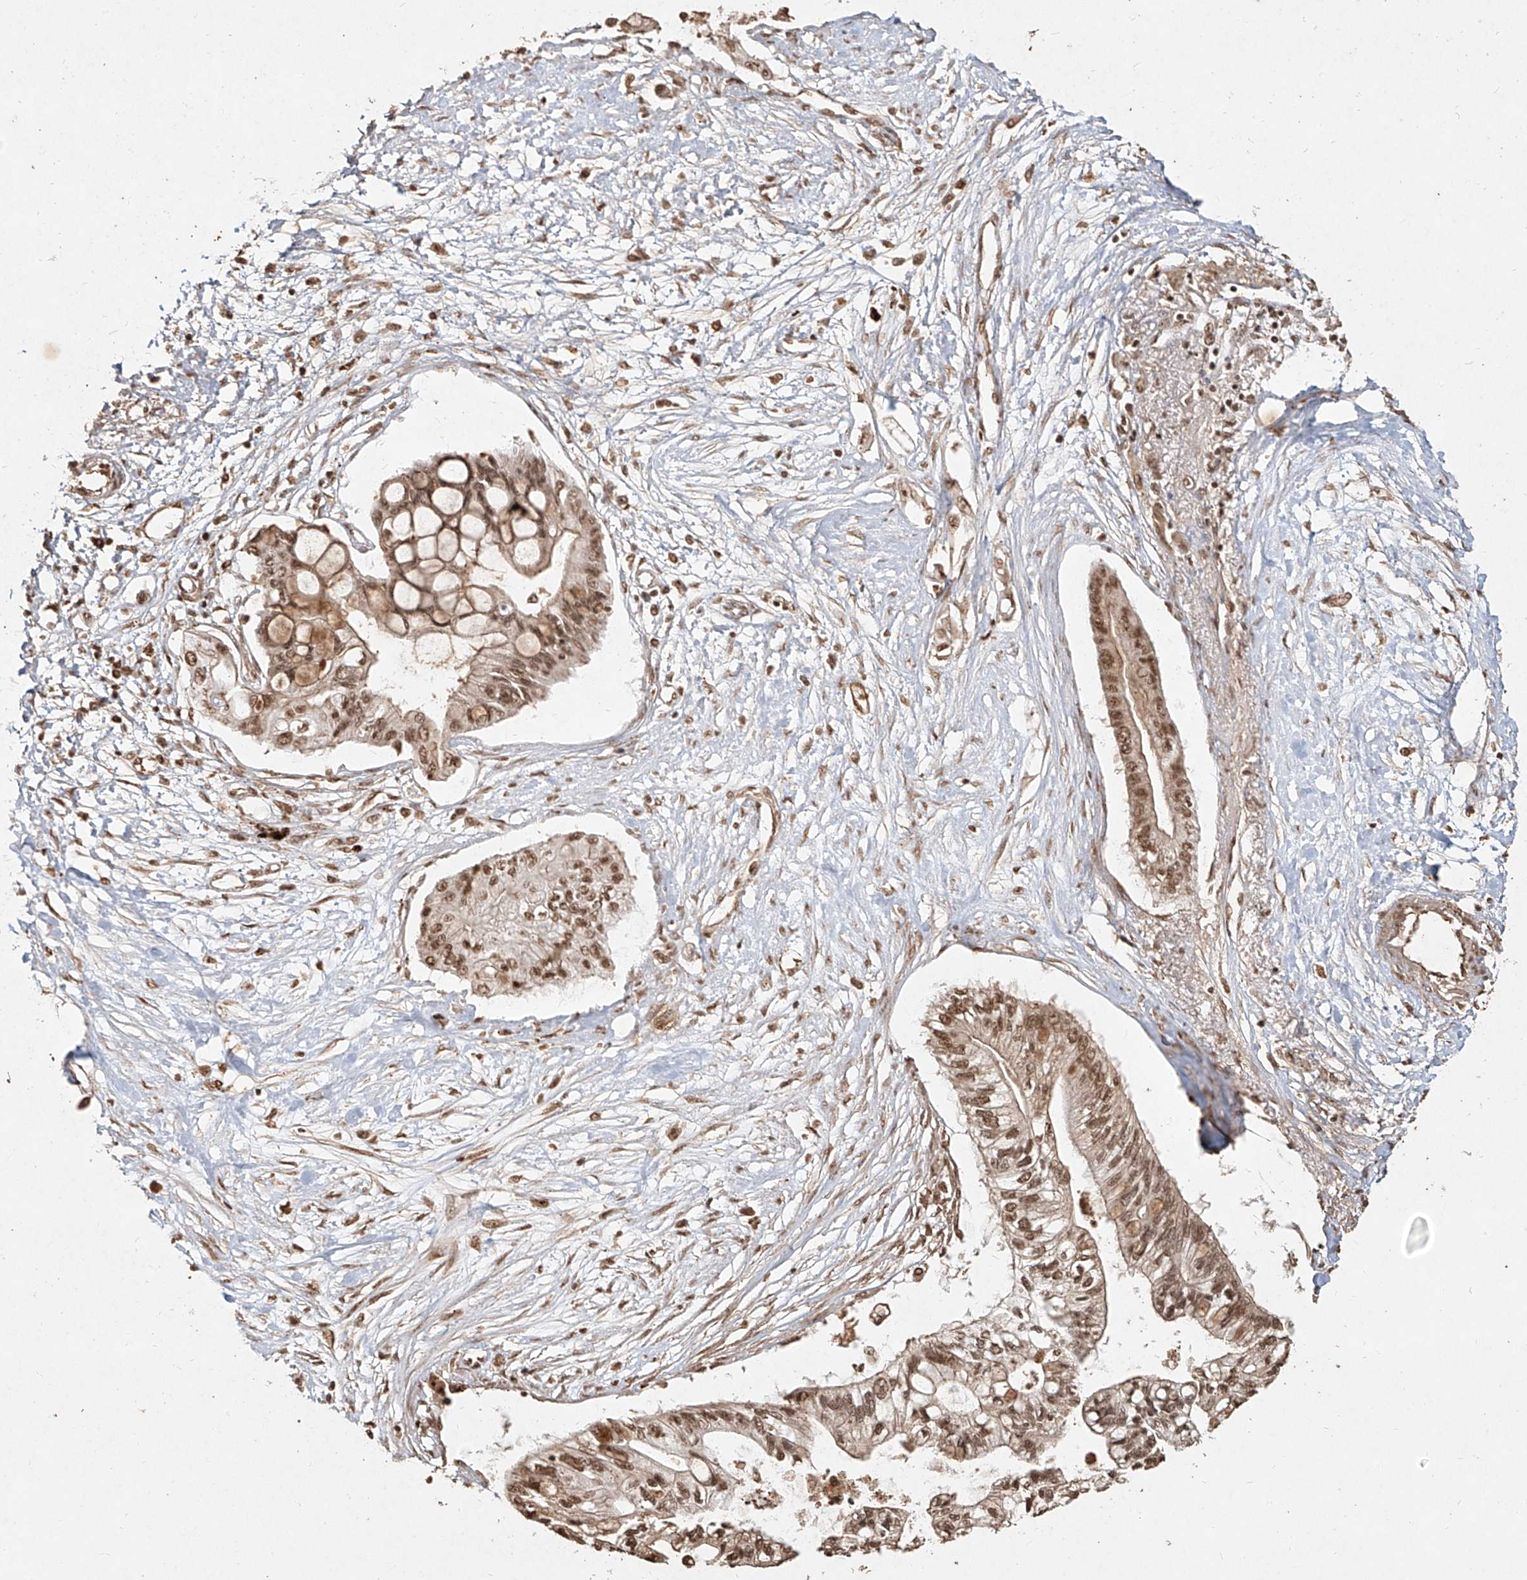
{"staining": {"intensity": "moderate", "quantity": ">75%", "location": "nuclear"}, "tissue": "pancreatic cancer", "cell_type": "Tumor cells", "image_type": "cancer", "snomed": [{"axis": "morphology", "description": "Adenocarcinoma, NOS"}, {"axis": "topography", "description": "Pancreas"}], "caption": "Tumor cells demonstrate moderate nuclear positivity in approximately >75% of cells in pancreatic cancer. Using DAB (brown) and hematoxylin (blue) stains, captured at high magnification using brightfield microscopy.", "gene": "UBE2K", "patient": {"sex": "female", "age": 77}}